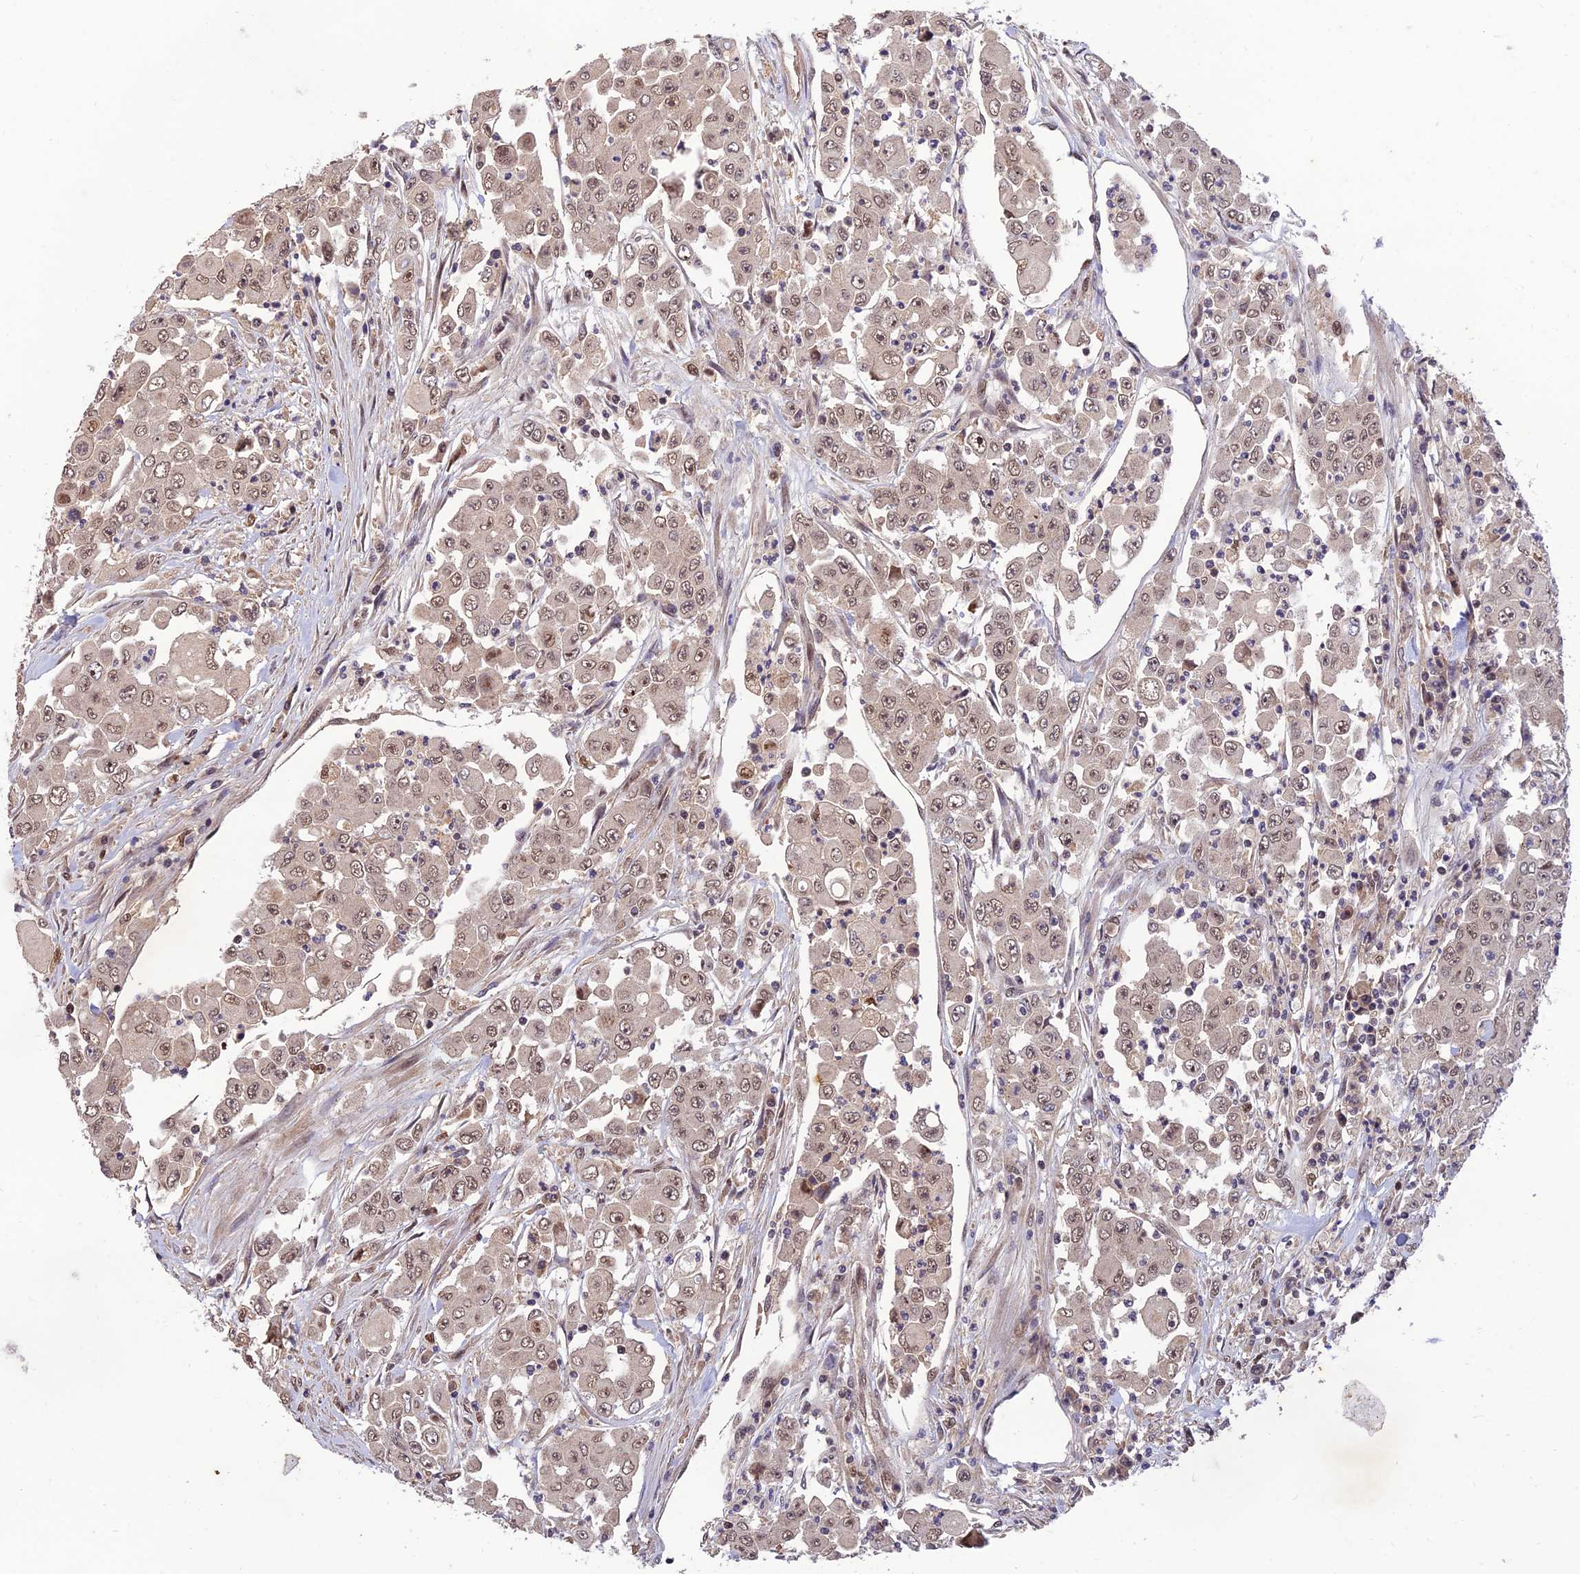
{"staining": {"intensity": "weak", "quantity": ">75%", "location": "cytoplasmic/membranous,nuclear"}, "tissue": "colorectal cancer", "cell_type": "Tumor cells", "image_type": "cancer", "snomed": [{"axis": "morphology", "description": "Adenocarcinoma, NOS"}, {"axis": "topography", "description": "Colon"}], "caption": "The histopathology image displays immunohistochemical staining of colorectal adenocarcinoma. There is weak cytoplasmic/membranous and nuclear expression is identified in approximately >75% of tumor cells.", "gene": "REV1", "patient": {"sex": "male", "age": 51}}